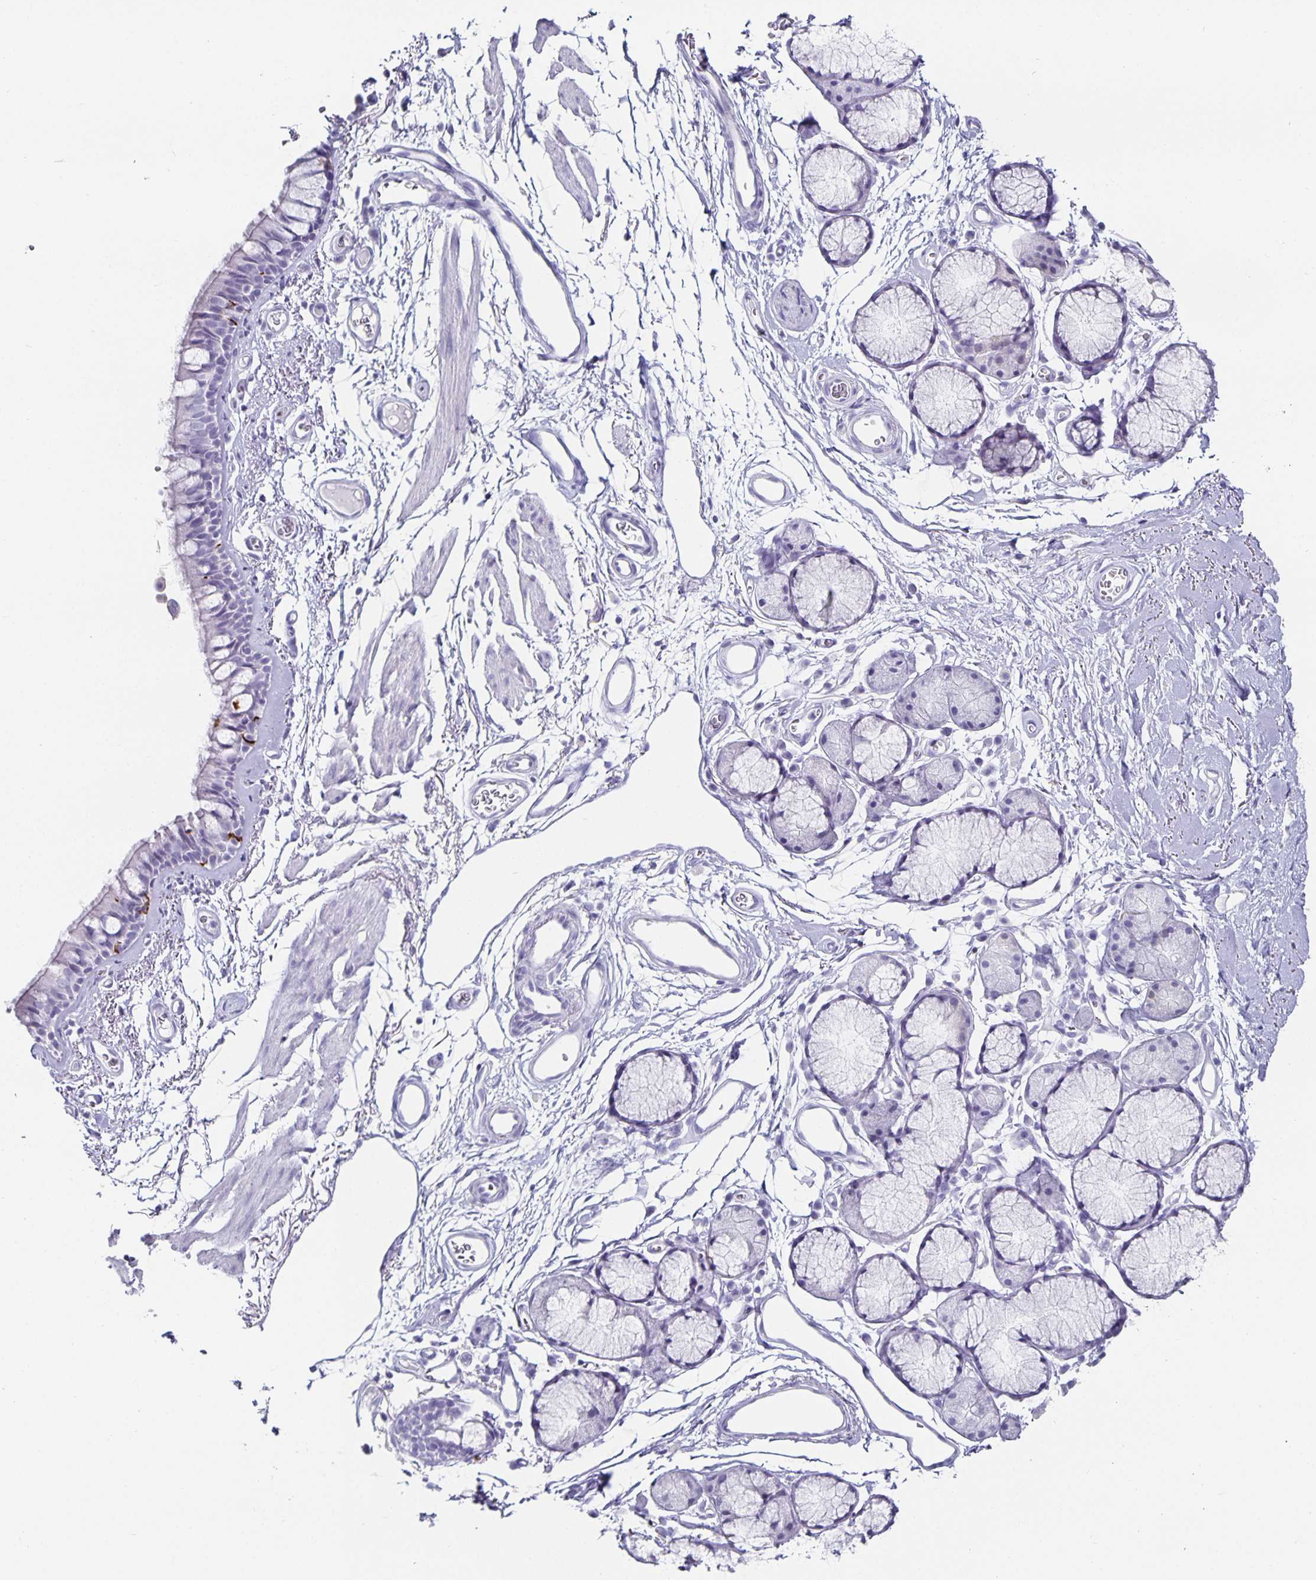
{"staining": {"intensity": "strong", "quantity": "<25%", "location": "cytoplasmic/membranous"}, "tissue": "bronchus", "cell_type": "Respiratory epithelial cells", "image_type": "normal", "snomed": [{"axis": "morphology", "description": "Normal tissue, NOS"}, {"axis": "topography", "description": "Cartilage tissue"}, {"axis": "topography", "description": "Bronchus"}], "caption": "Immunohistochemistry image of normal human bronchus stained for a protein (brown), which exhibits medium levels of strong cytoplasmic/membranous staining in about <25% of respiratory epithelial cells.", "gene": "CHGA", "patient": {"sex": "female", "age": 79}}